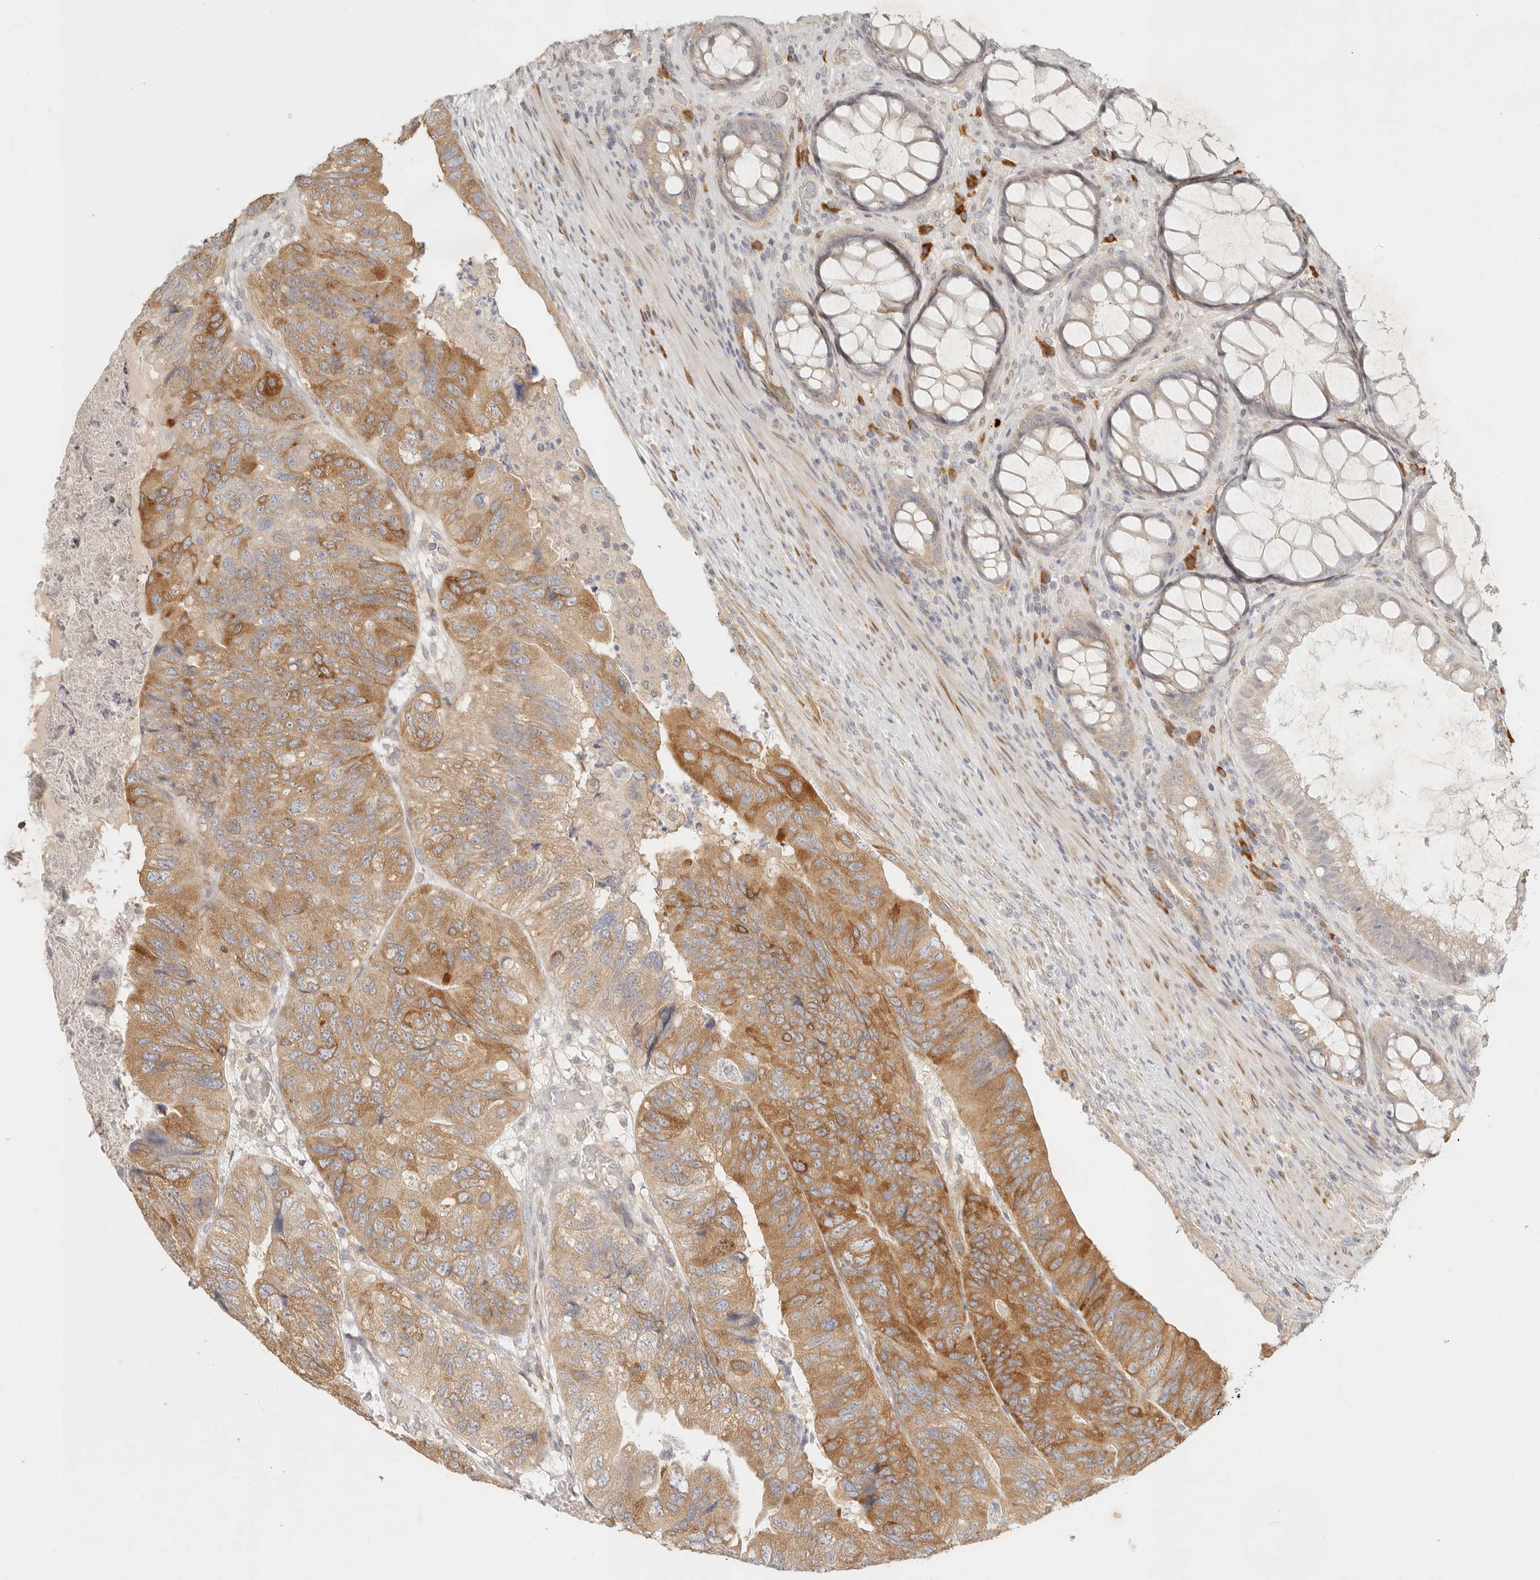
{"staining": {"intensity": "moderate", "quantity": ">75%", "location": "cytoplasmic/membranous"}, "tissue": "colorectal cancer", "cell_type": "Tumor cells", "image_type": "cancer", "snomed": [{"axis": "morphology", "description": "Adenocarcinoma, NOS"}, {"axis": "topography", "description": "Rectum"}], "caption": "Immunohistochemistry staining of colorectal cancer (adenocarcinoma), which displays medium levels of moderate cytoplasmic/membranous positivity in approximately >75% of tumor cells indicating moderate cytoplasmic/membranous protein staining. The staining was performed using DAB (brown) for protein detection and nuclei were counterstained in hematoxylin (blue).", "gene": "PABPC4", "patient": {"sex": "male", "age": 63}}